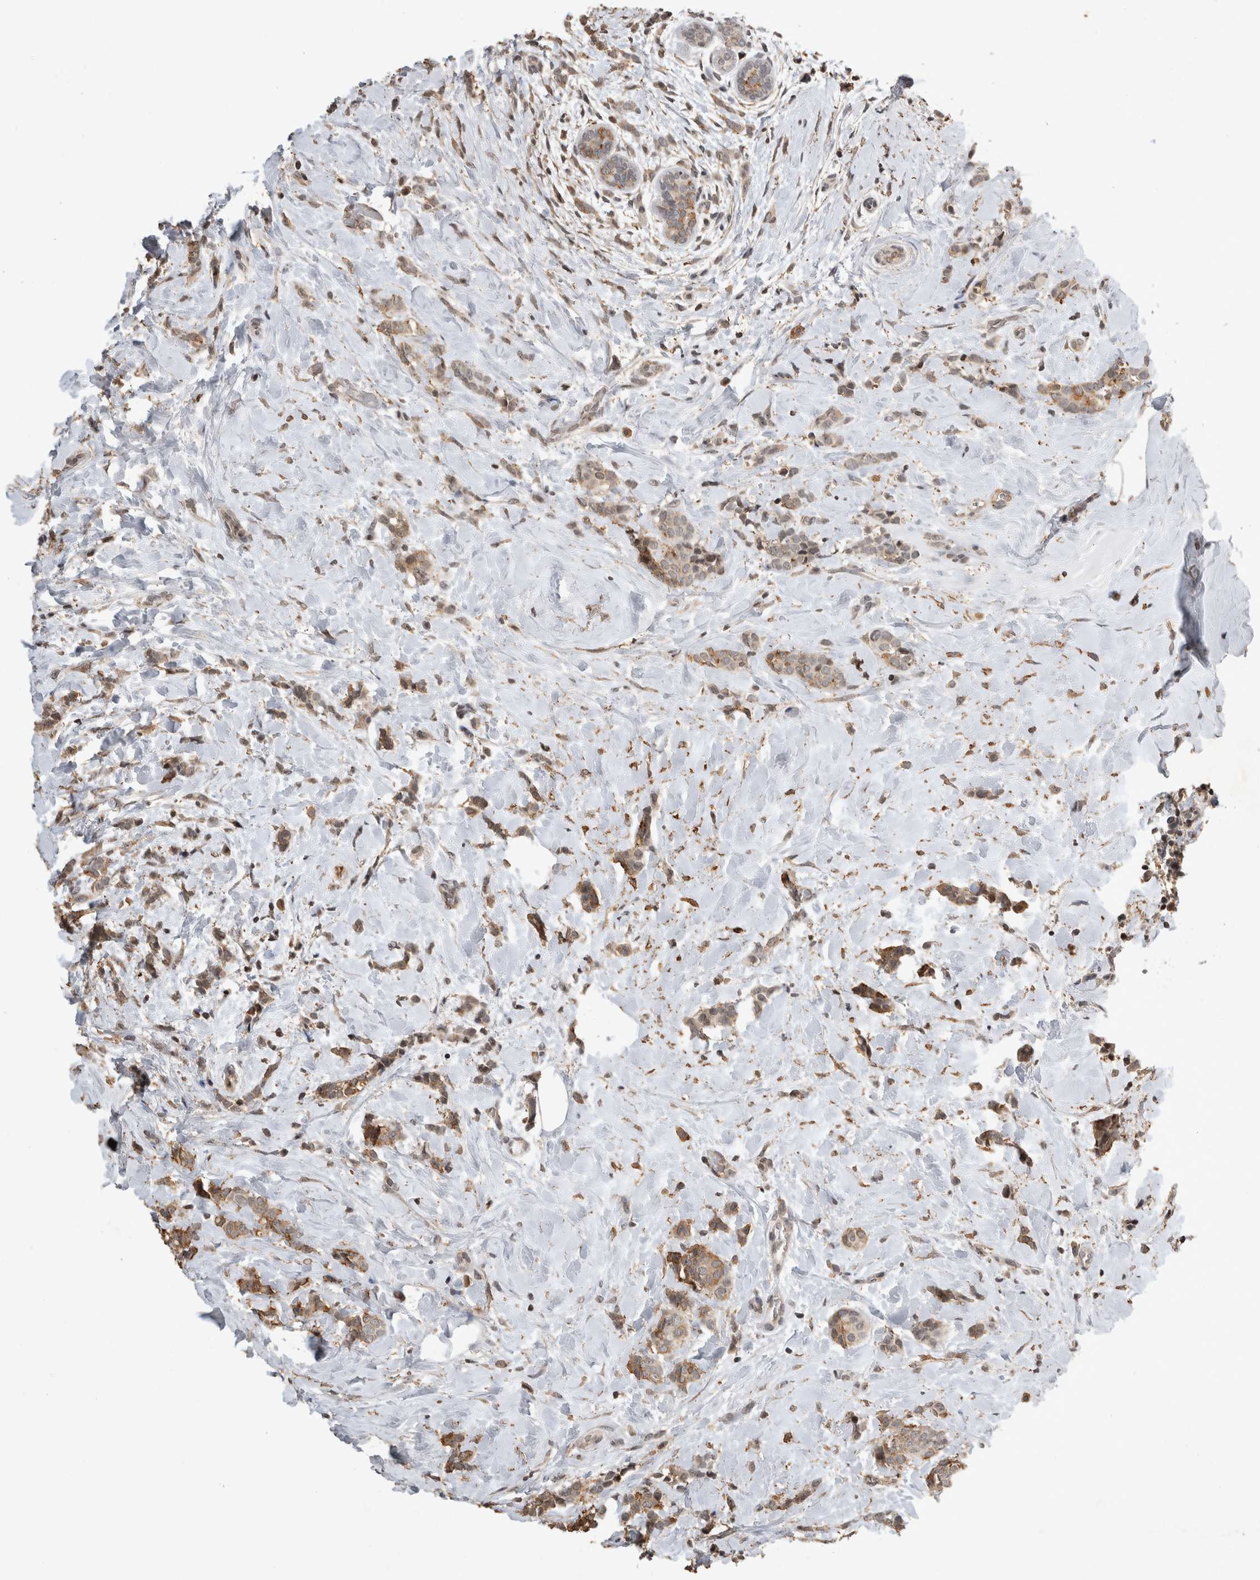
{"staining": {"intensity": "moderate", "quantity": ">75%", "location": "cytoplasmic/membranous"}, "tissue": "breast cancer", "cell_type": "Tumor cells", "image_type": "cancer", "snomed": [{"axis": "morphology", "description": "Lobular carcinoma, in situ"}, {"axis": "morphology", "description": "Lobular carcinoma"}, {"axis": "topography", "description": "Breast"}], "caption": "Lobular carcinoma (breast) stained with a brown dye displays moderate cytoplasmic/membranous positive staining in about >75% of tumor cells.", "gene": "HRK", "patient": {"sex": "female", "age": 41}}